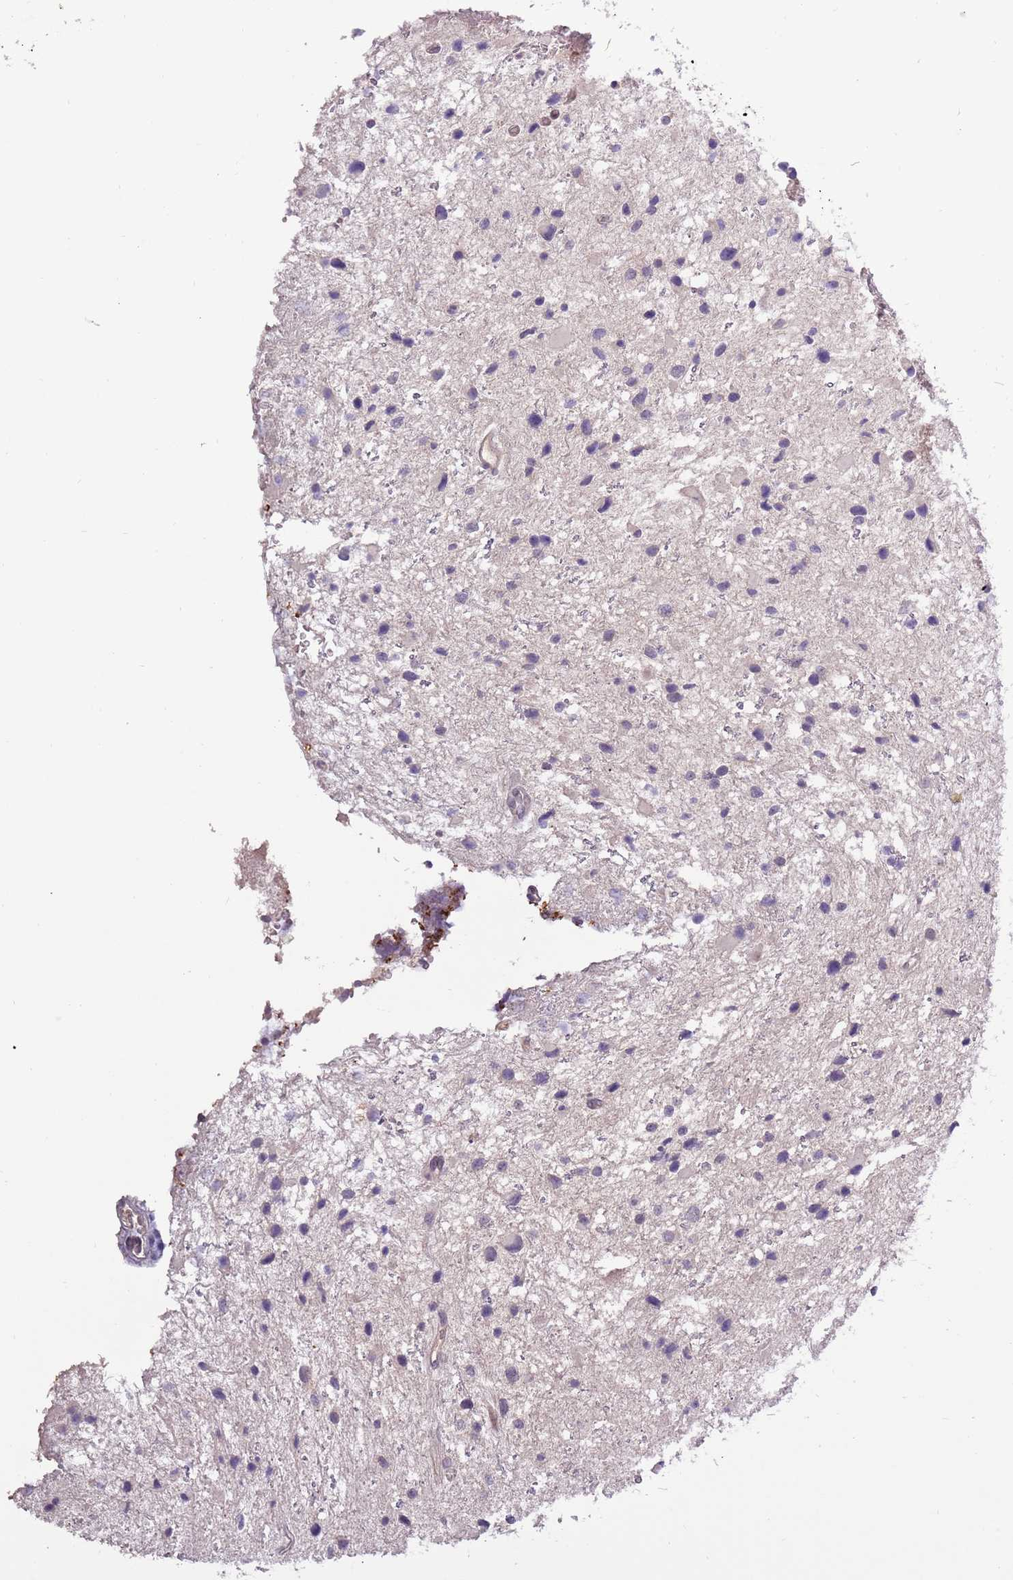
{"staining": {"intensity": "negative", "quantity": "none", "location": "none"}, "tissue": "glioma", "cell_type": "Tumor cells", "image_type": "cancer", "snomed": [{"axis": "morphology", "description": "Glioma, malignant, Low grade"}, {"axis": "topography", "description": "Brain"}], "caption": "A micrograph of human malignant glioma (low-grade) is negative for staining in tumor cells.", "gene": "SHROOM3", "patient": {"sex": "female", "age": 32}}